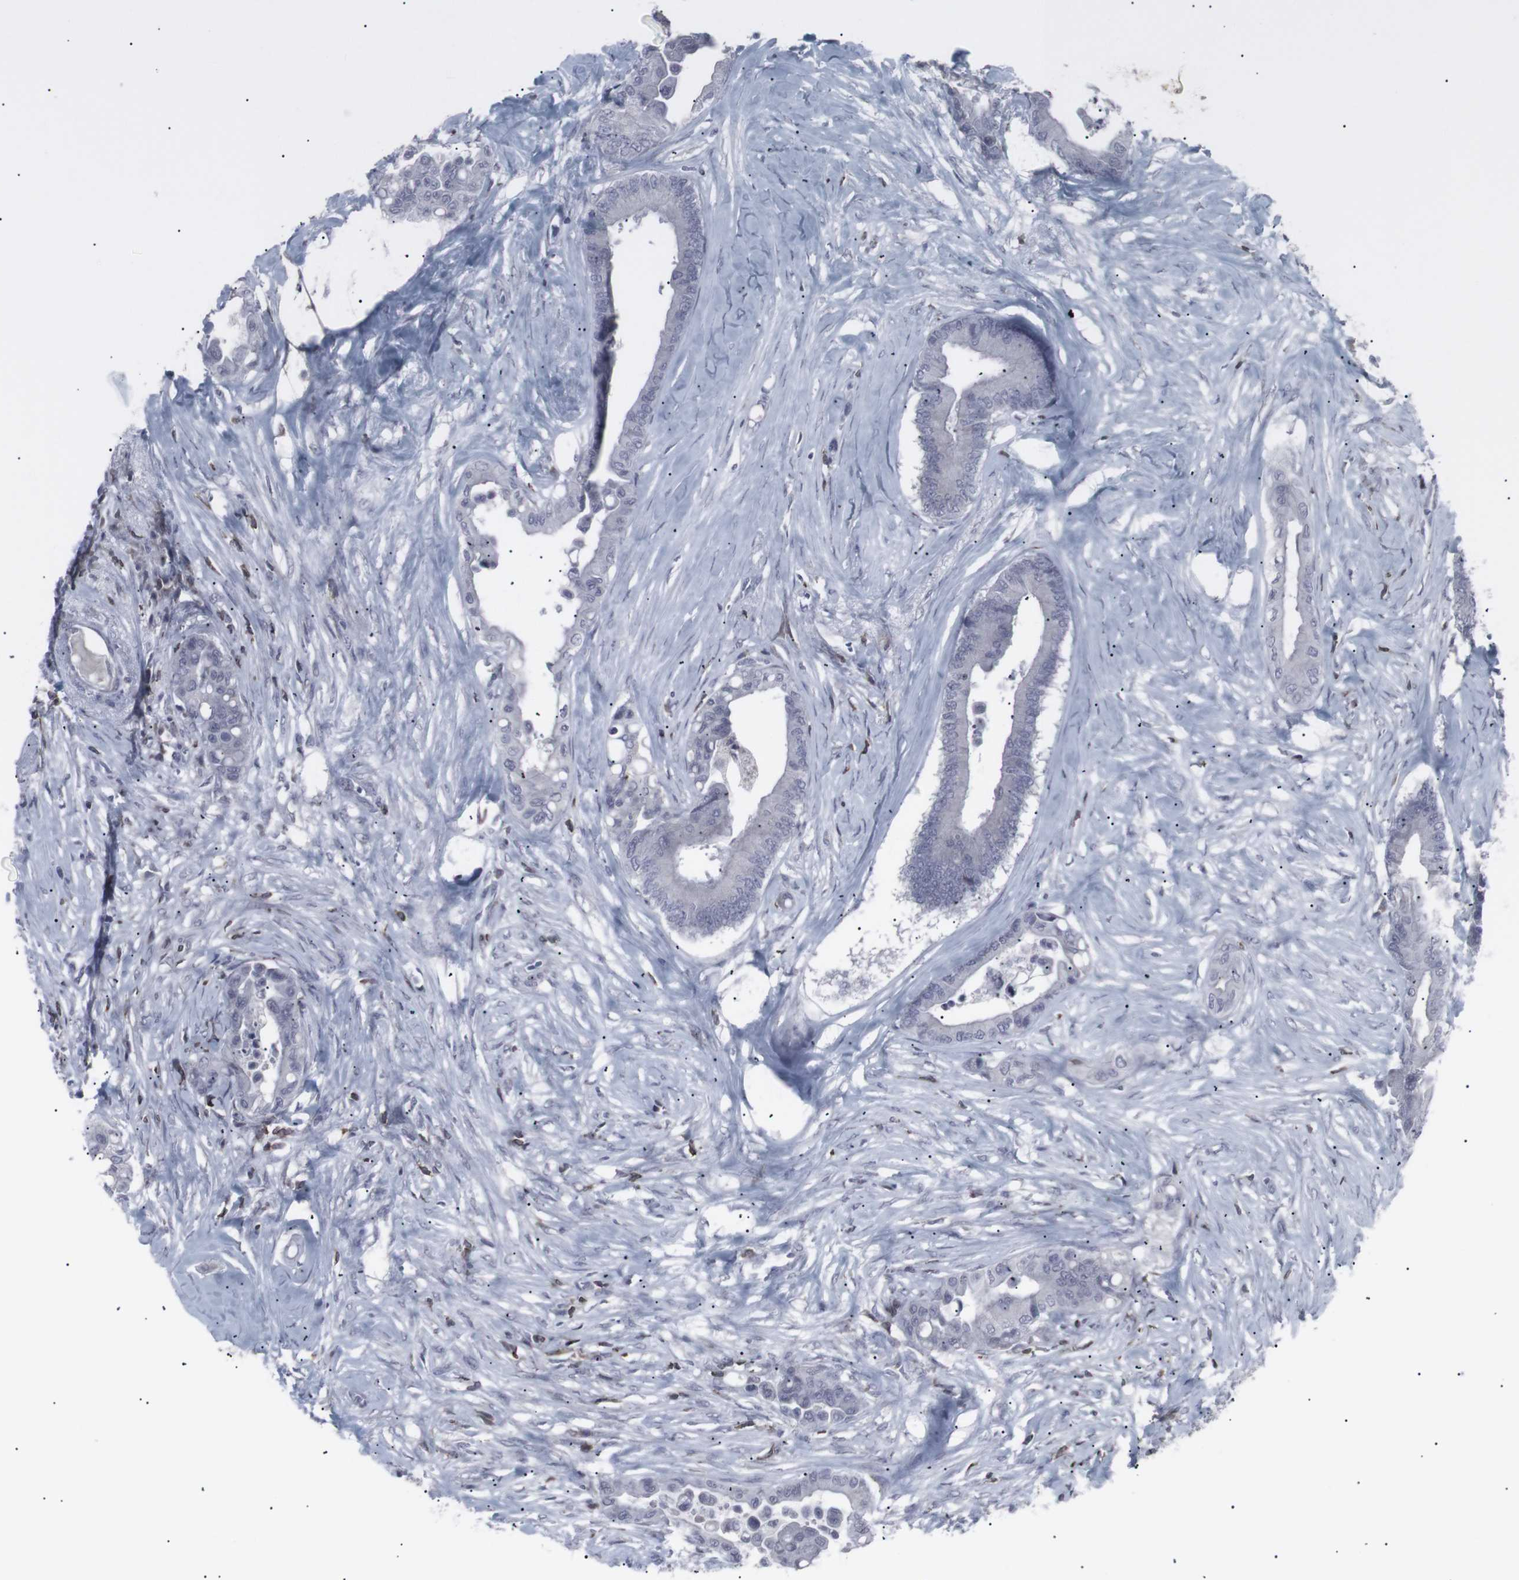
{"staining": {"intensity": "negative", "quantity": "none", "location": "none"}, "tissue": "colorectal cancer", "cell_type": "Tumor cells", "image_type": "cancer", "snomed": [{"axis": "morphology", "description": "Normal tissue, NOS"}, {"axis": "morphology", "description": "Adenocarcinoma, NOS"}, {"axis": "topography", "description": "Colon"}], "caption": "The micrograph demonstrates no staining of tumor cells in adenocarcinoma (colorectal).", "gene": "APOBEC2", "patient": {"sex": "male", "age": 82}}